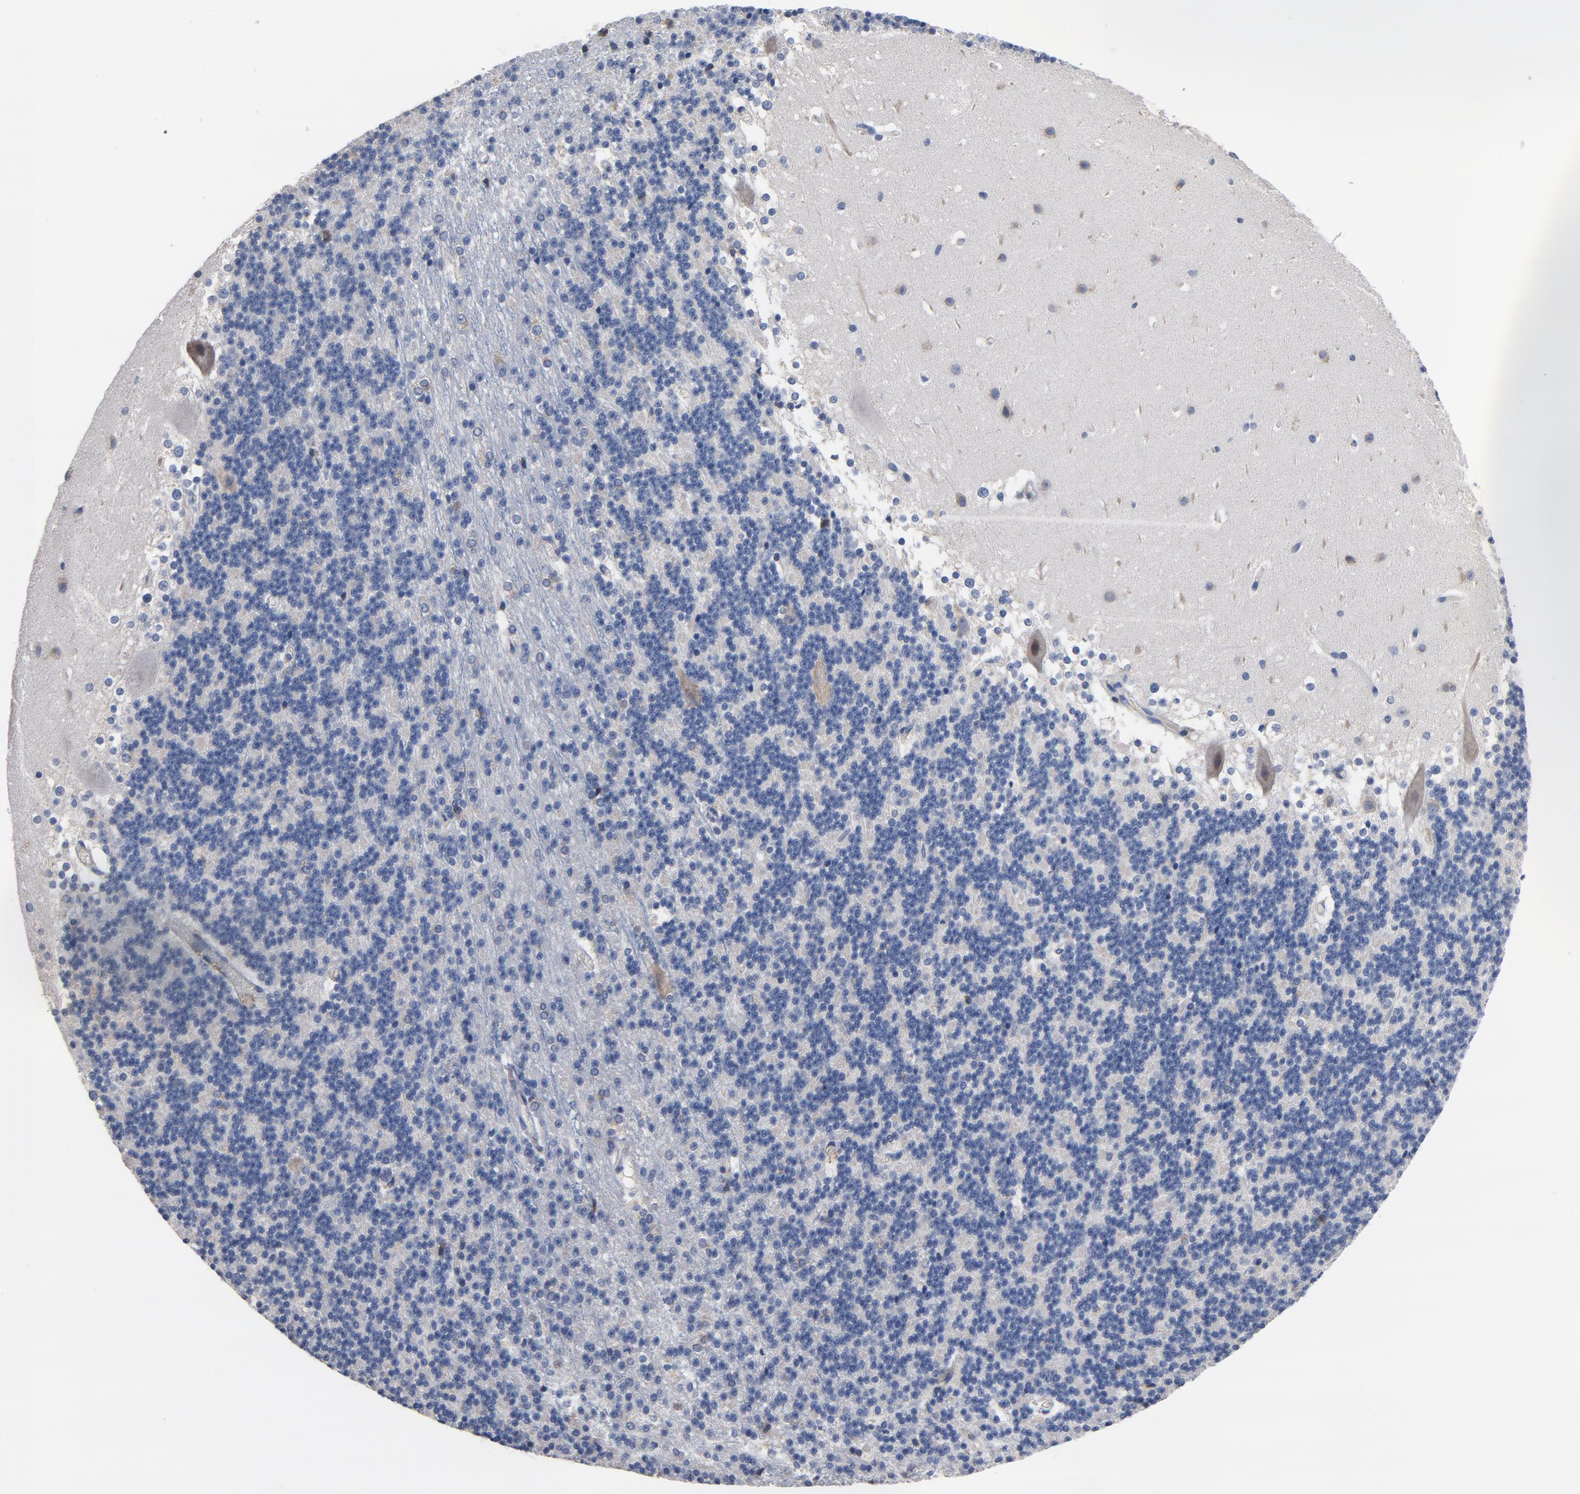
{"staining": {"intensity": "negative", "quantity": "none", "location": "none"}, "tissue": "cerebellum", "cell_type": "Cells in granular layer", "image_type": "normal", "snomed": [{"axis": "morphology", "description": "Normal tissue, NOS"}, {"axis": "topography", "description": "Cerebellum"}], "caption": "This is an IHC image of normal cerebellum. There is no positivity in cells in granular layer.", "gene": "TLR4", "patient": {"sex": "female", "age": 19}}